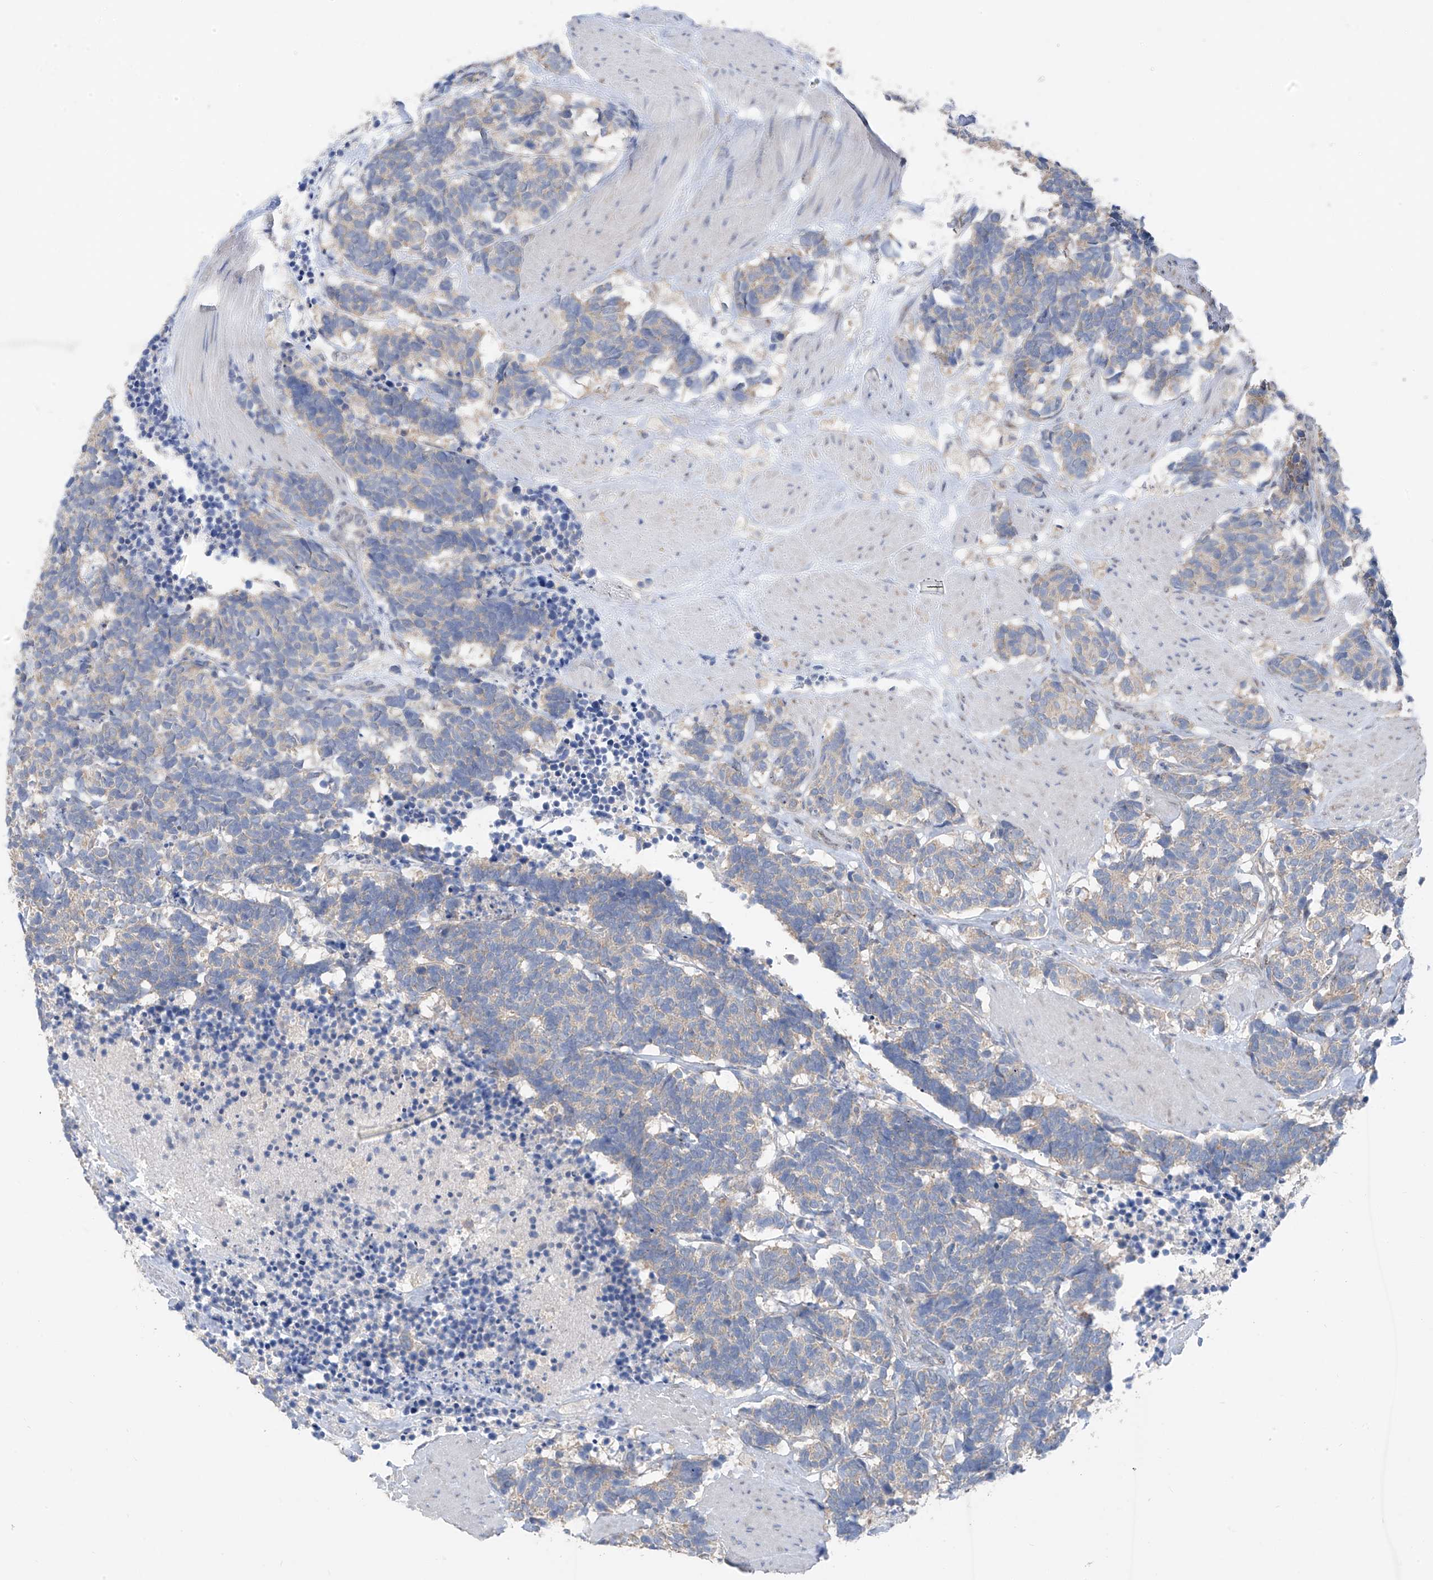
{"staining": {"intensity": "negative", "quantity": "none", "location": "none"}, "tissue": "carcinoid", "cell_type": "Tumor cells", "image_type": "cancer", "snomed": [{"axis": "morphology", "description": "Carcinoma, NOS"}, {"axis": "morphology", "description": "Carcinoid, malignant, NOS"}, {"axis": "topography", "description": "Urinary bladder"}], "caption": "Tumor cells show no significant staining in carcinoid.", "gene": "RPL4", "patient": {"sex": "male", "age": 57}}